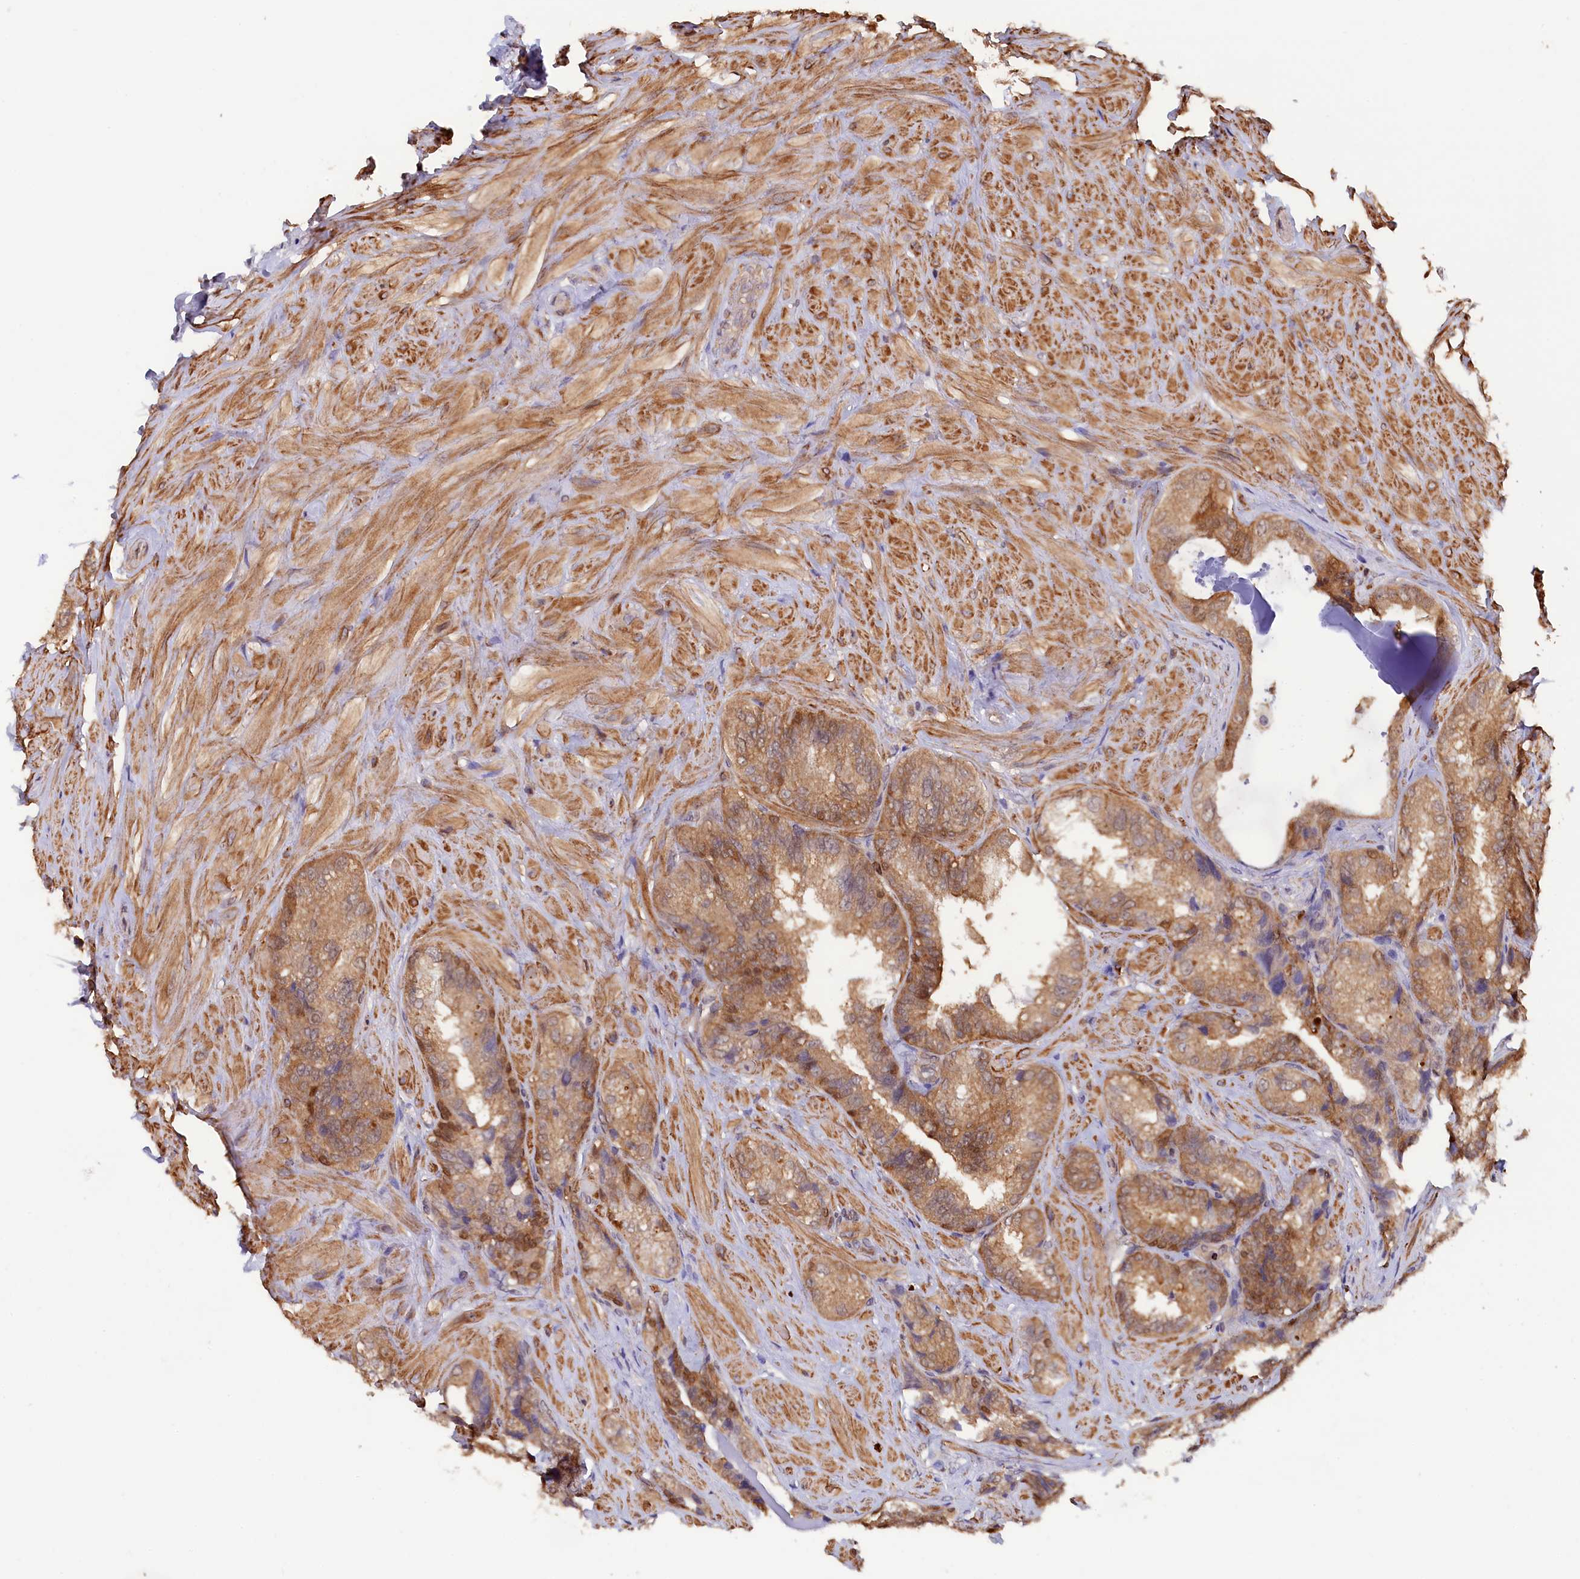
{"staining": {"intensity": "moderate", "quantity": ">75%", "location": "cytoplasmic/membranous"}, "tissue": "seminal vesicle", "cell_type": "Glandular cells", "image_type": "normal", "snomed": [{"axis": "morphology", "description": "Normal tissue, NOS"}, {"axis": "topography", "description": "Prostate and seminal vesicle, NOS"}, {"axis": "topography", "description": "Prostate"}, {"axis": "topography", "description": "Seminal veicle"}], "caption": "Protein expression analysis of normal seminal vesicle exhibits moderate cytoplasmic/membranous staining in approximately >75% of glandular cells.", "gene": "JPT2", "patient": {"sex": "male", "age": 67}}